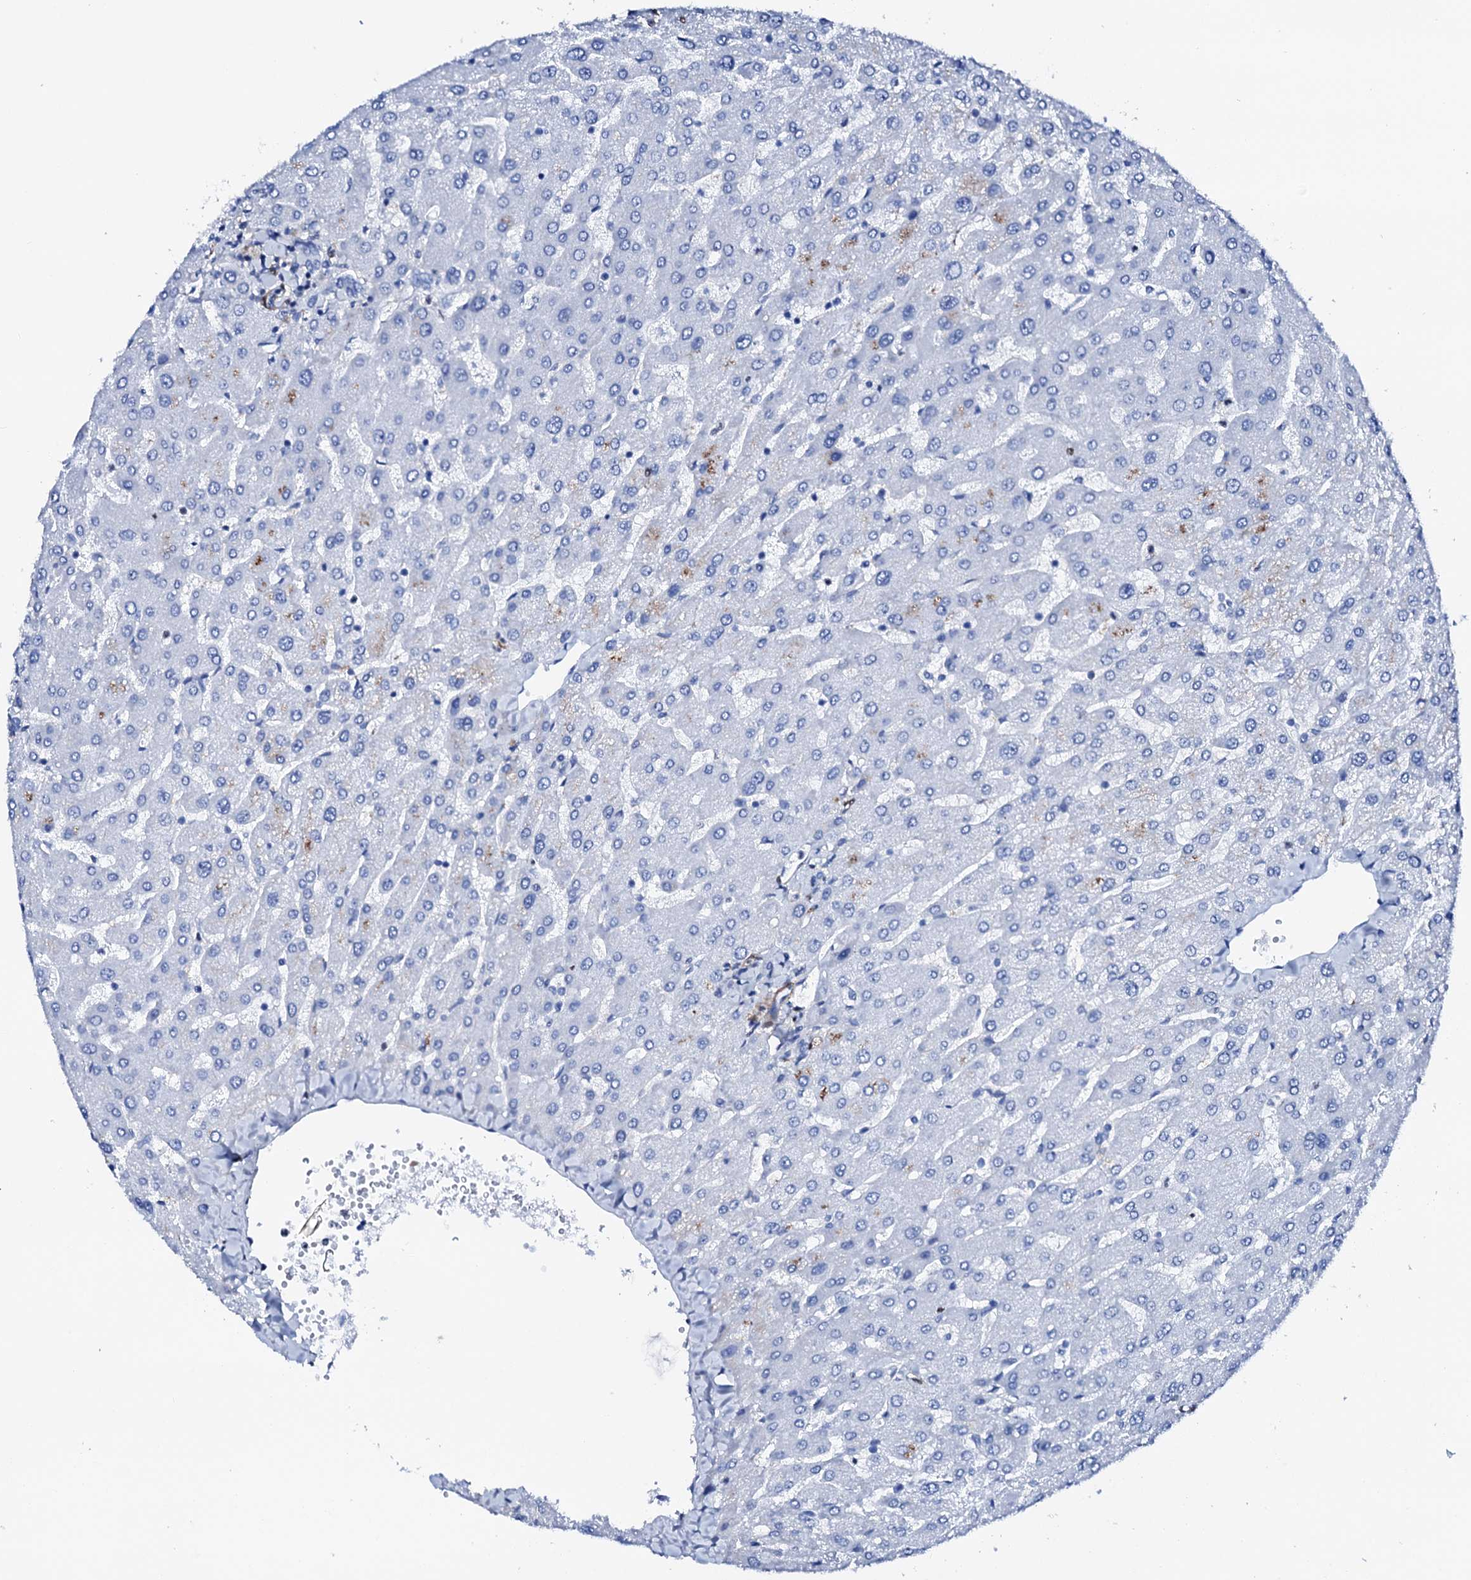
{"staining": {"intensity": "negative", "quantity": "none", "location": "none"}, "tissue": "liver", "cell_type": "Cholangiocytes", "image_type": "normal", "snomed": [{"axis": "morphology", "description": "Normal tissue, NOS"}, {"axis": "topography", "description": "Liver"}], "caption": "Immunohistochemistry (IHC) micrograph of unremarkable human liver stained for a protein (brown), which reveals no staining in cholangiocytes. Brightfield microscopy of IHC stained with DAB (3,3'-diaminobenzidine) (brown) and hematoxylin (blue), captured at high magnification.", "gene": "NRIP2", "patient": {"sex": "male", "age": 55}}